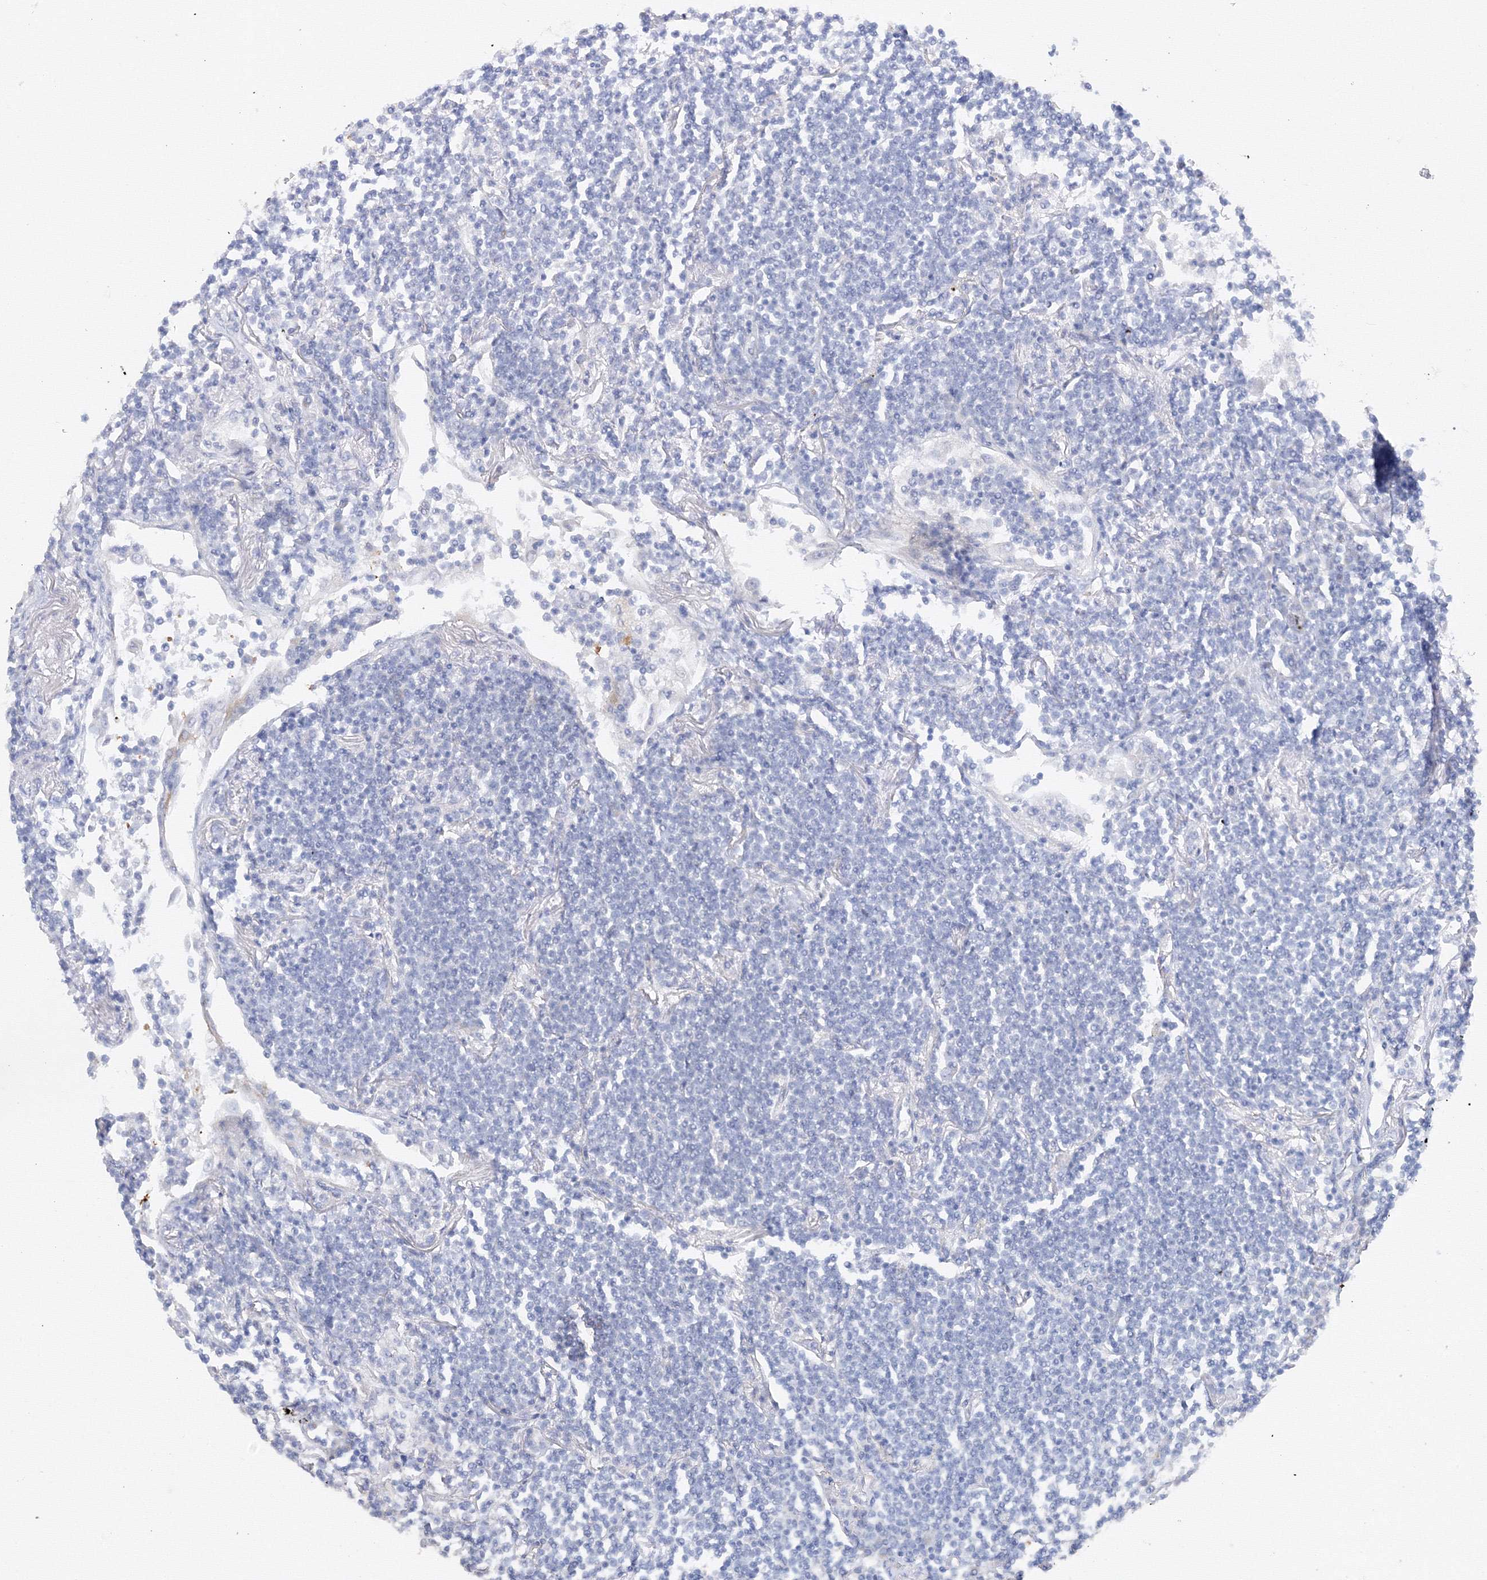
{"staining": {"intensity": "negative", "quantity": "none", "location": "none"}, "tissue": "lymphoma", "cell_type": "Tumor cells", "image_type": "cancer", "snomed": [{"axis": "morphology", "description": "Malignant lymphoma, non-Hodgkin's type, Low grade"}, {"axis": "topography", "description": "Lymph node"}], "caption": "Low-grade malignant lymphoma, non-Hodgkin's type was stained to show a protein in brown. There is no significant staining in tumor cells.", "gene": "TAMM41", "patient": {"sex": "female", "age": 67}}